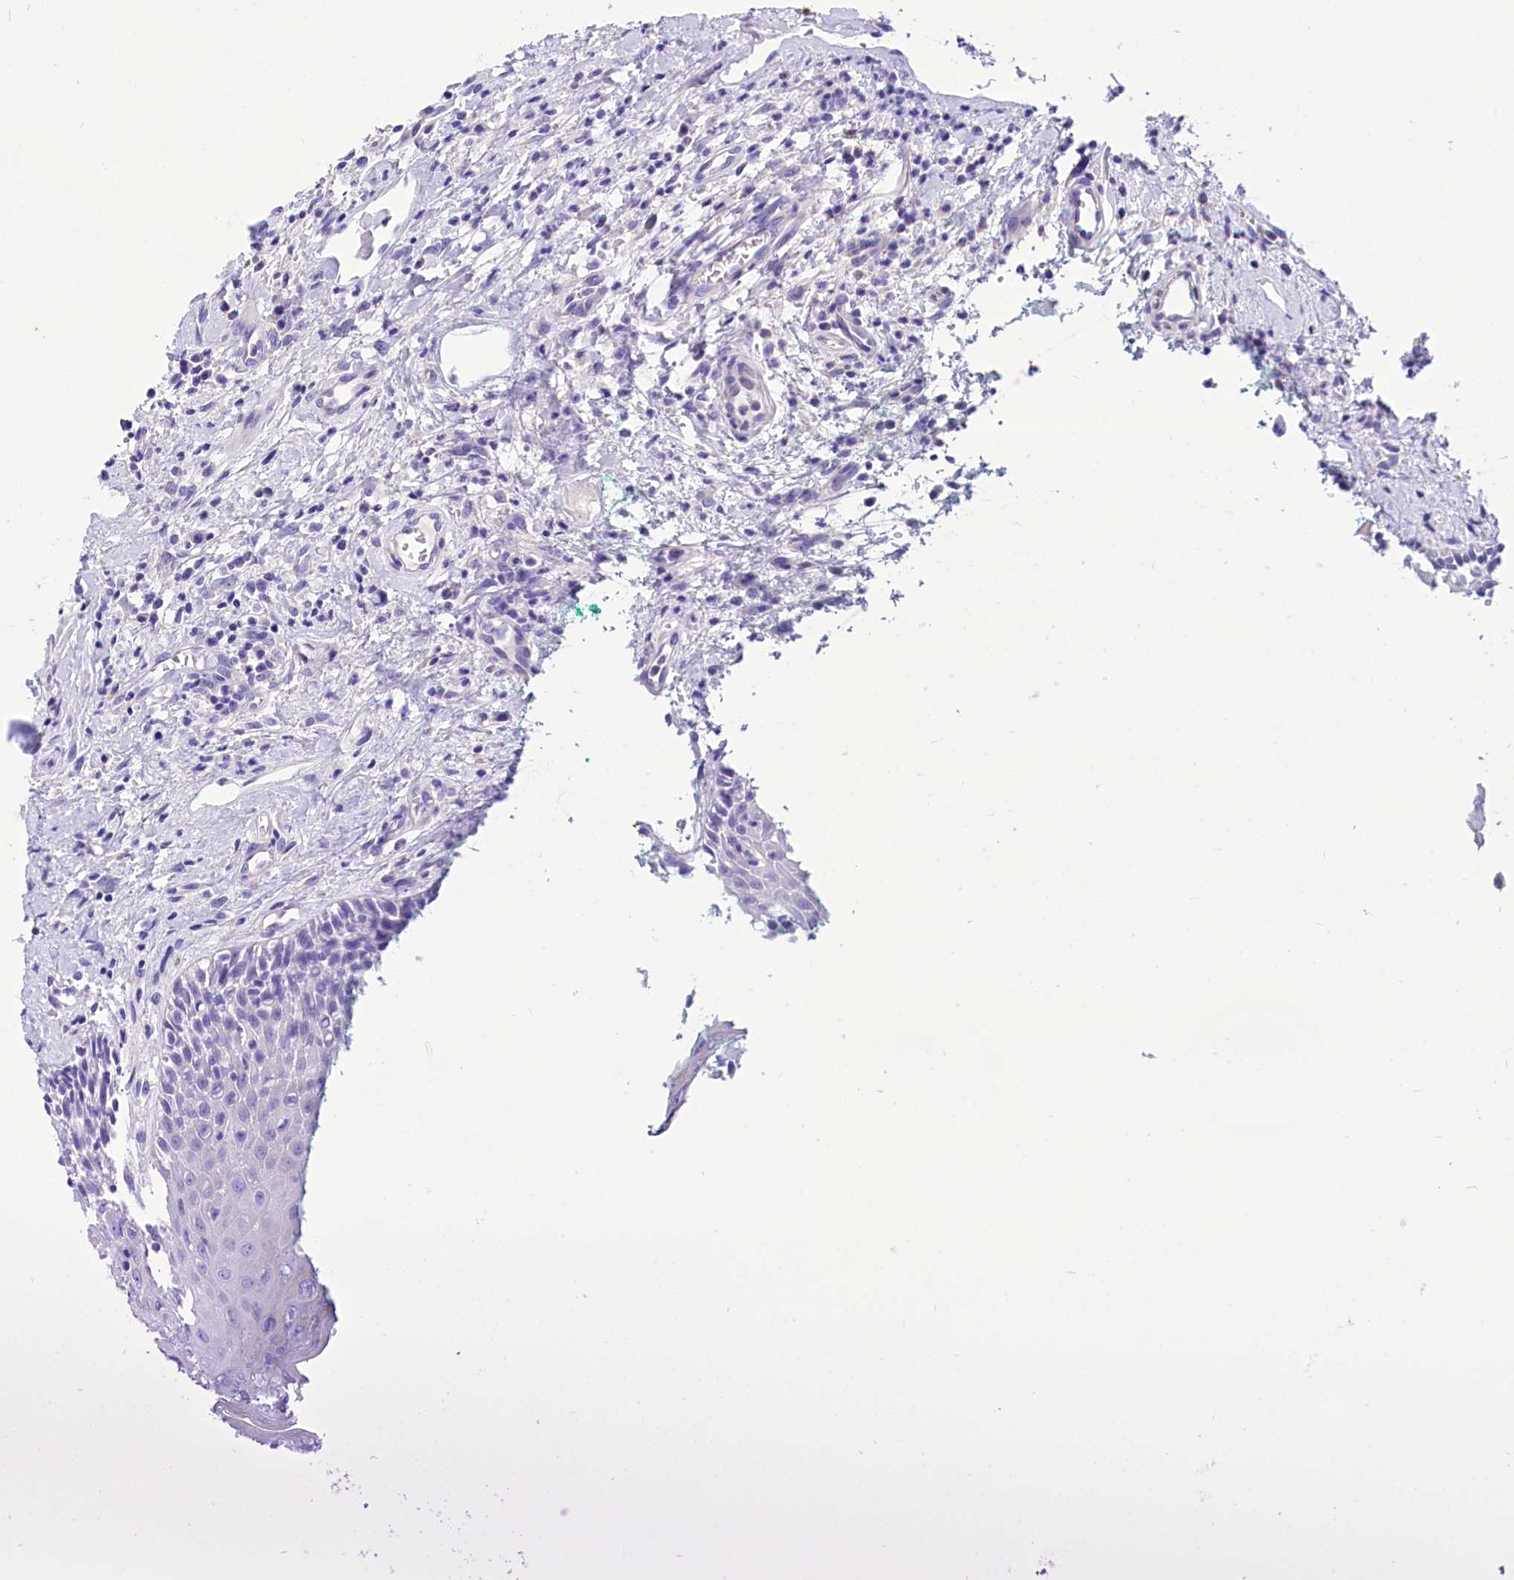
{"staining": {"intensity": "negative", "quantity": "none", "location": "none"}, "tissue": "oral mucosa", "cell_type": "Squamous epithelial cells", "image_type": "normal", "snomed": [{"axis": "morphology", "description": "Normal tissue, NOS"}, {"axis": "topography", "description": "Oral tissue"}], "caption": "Squamous epithelial cells are negative for protein expression in unremarkable human oral mucosa. (Brightfield microscopy of DAB (3,3'-diaminobenzidine) IHC at high magnification).", "gene": "TTC36", "patient": {"sex": "female", "age": 70}}